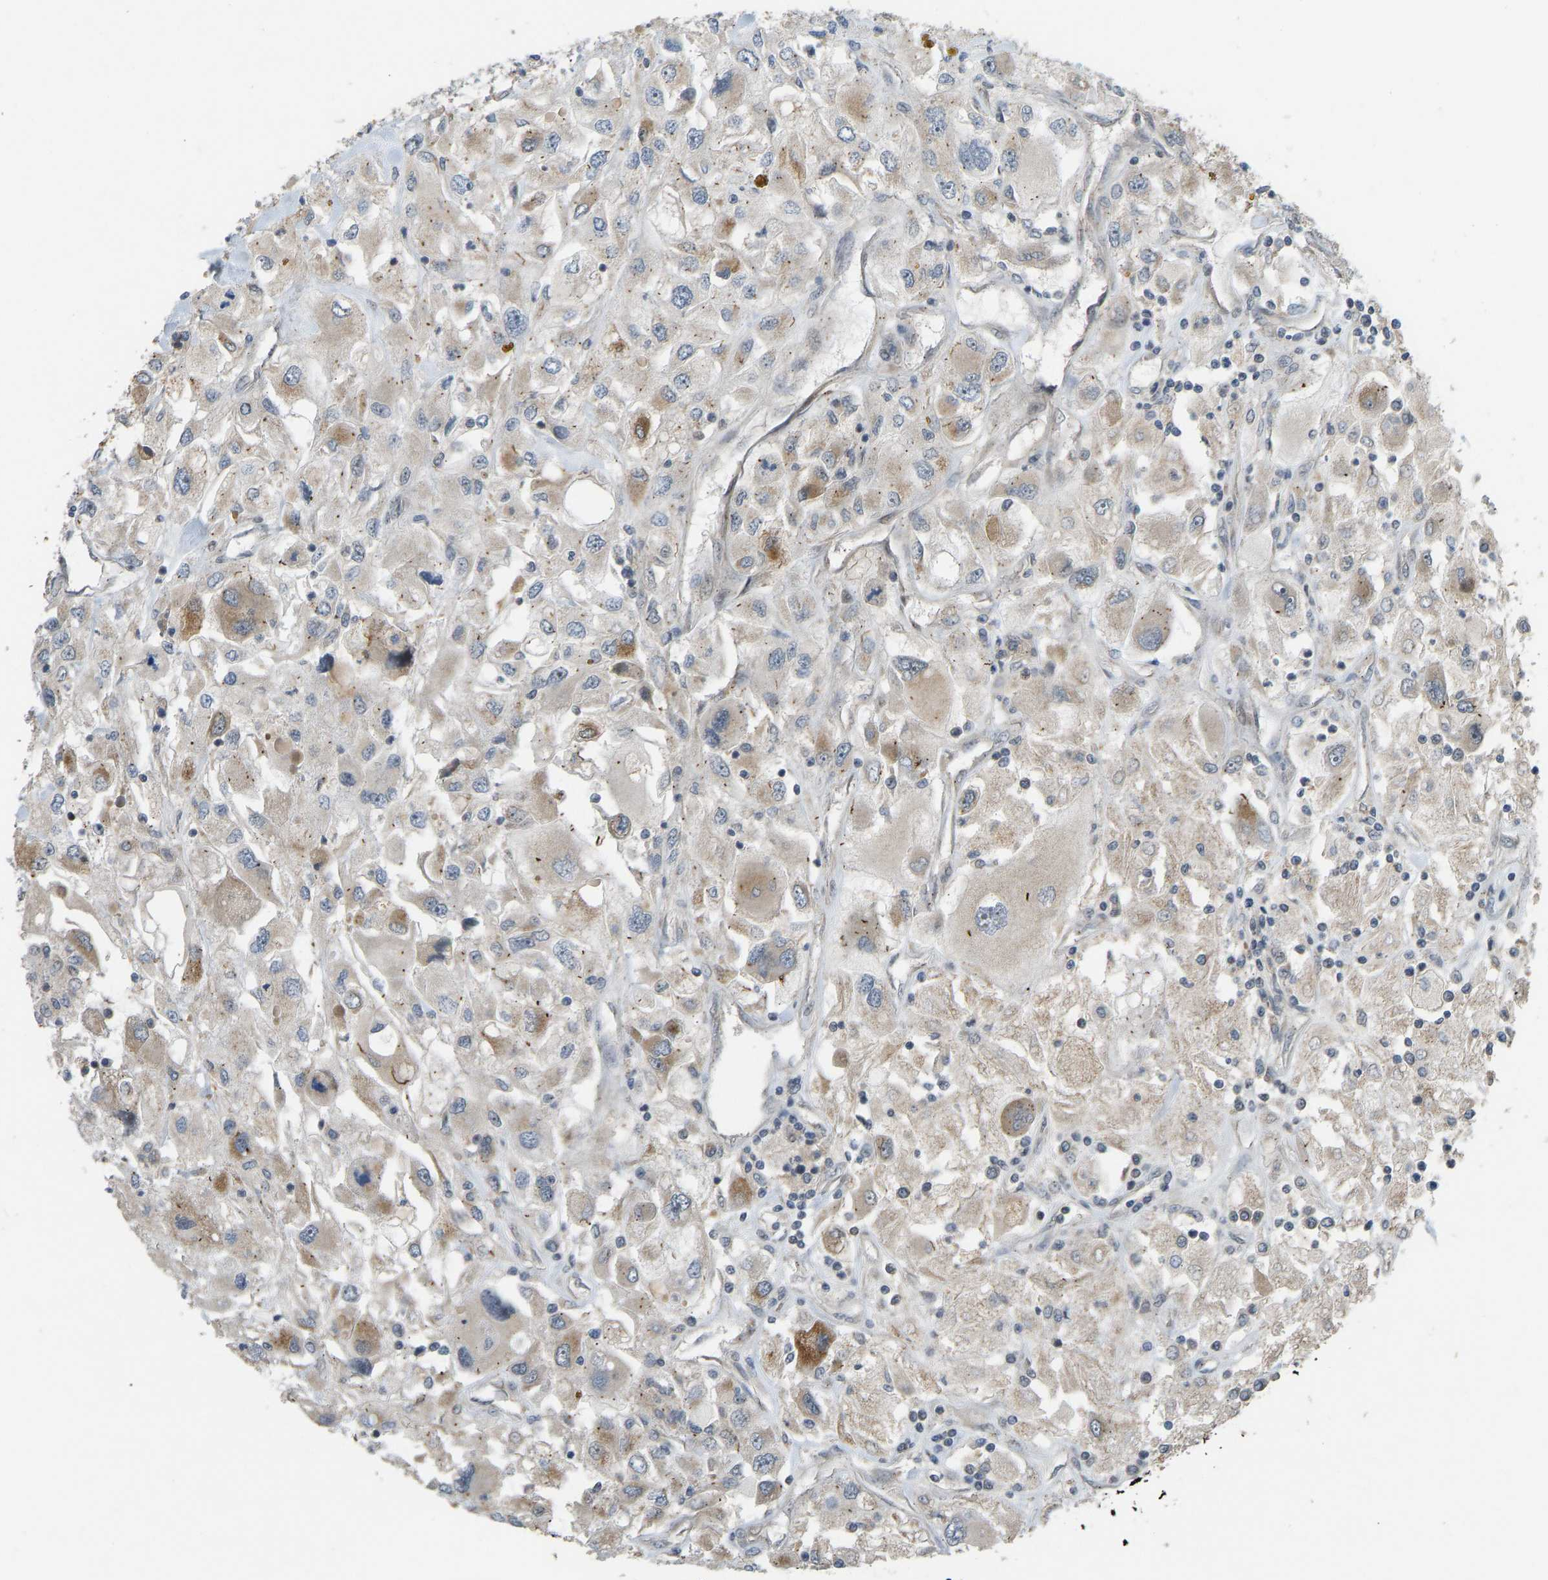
{"staining": {"intensity": "moderate", "quantity": "25%-75%", "location": "cytoplasmic/membranous"}, "tissue": "renal cancer", "cell_type": "Tumor cells", "image_type": "cancer", "snomed": [{"axis": "morphology", "description": "Adenocarcinoma, NOS"}, {"axis": "topography", "description": "Kidney"}], "caption": "Moderate cytoplasmic/membranous protein expression is present in approximately 25%-75% of tumor cells in renal cancer.", "gene": "ACADS", "patient": {"sex": "female", "age": 52}}